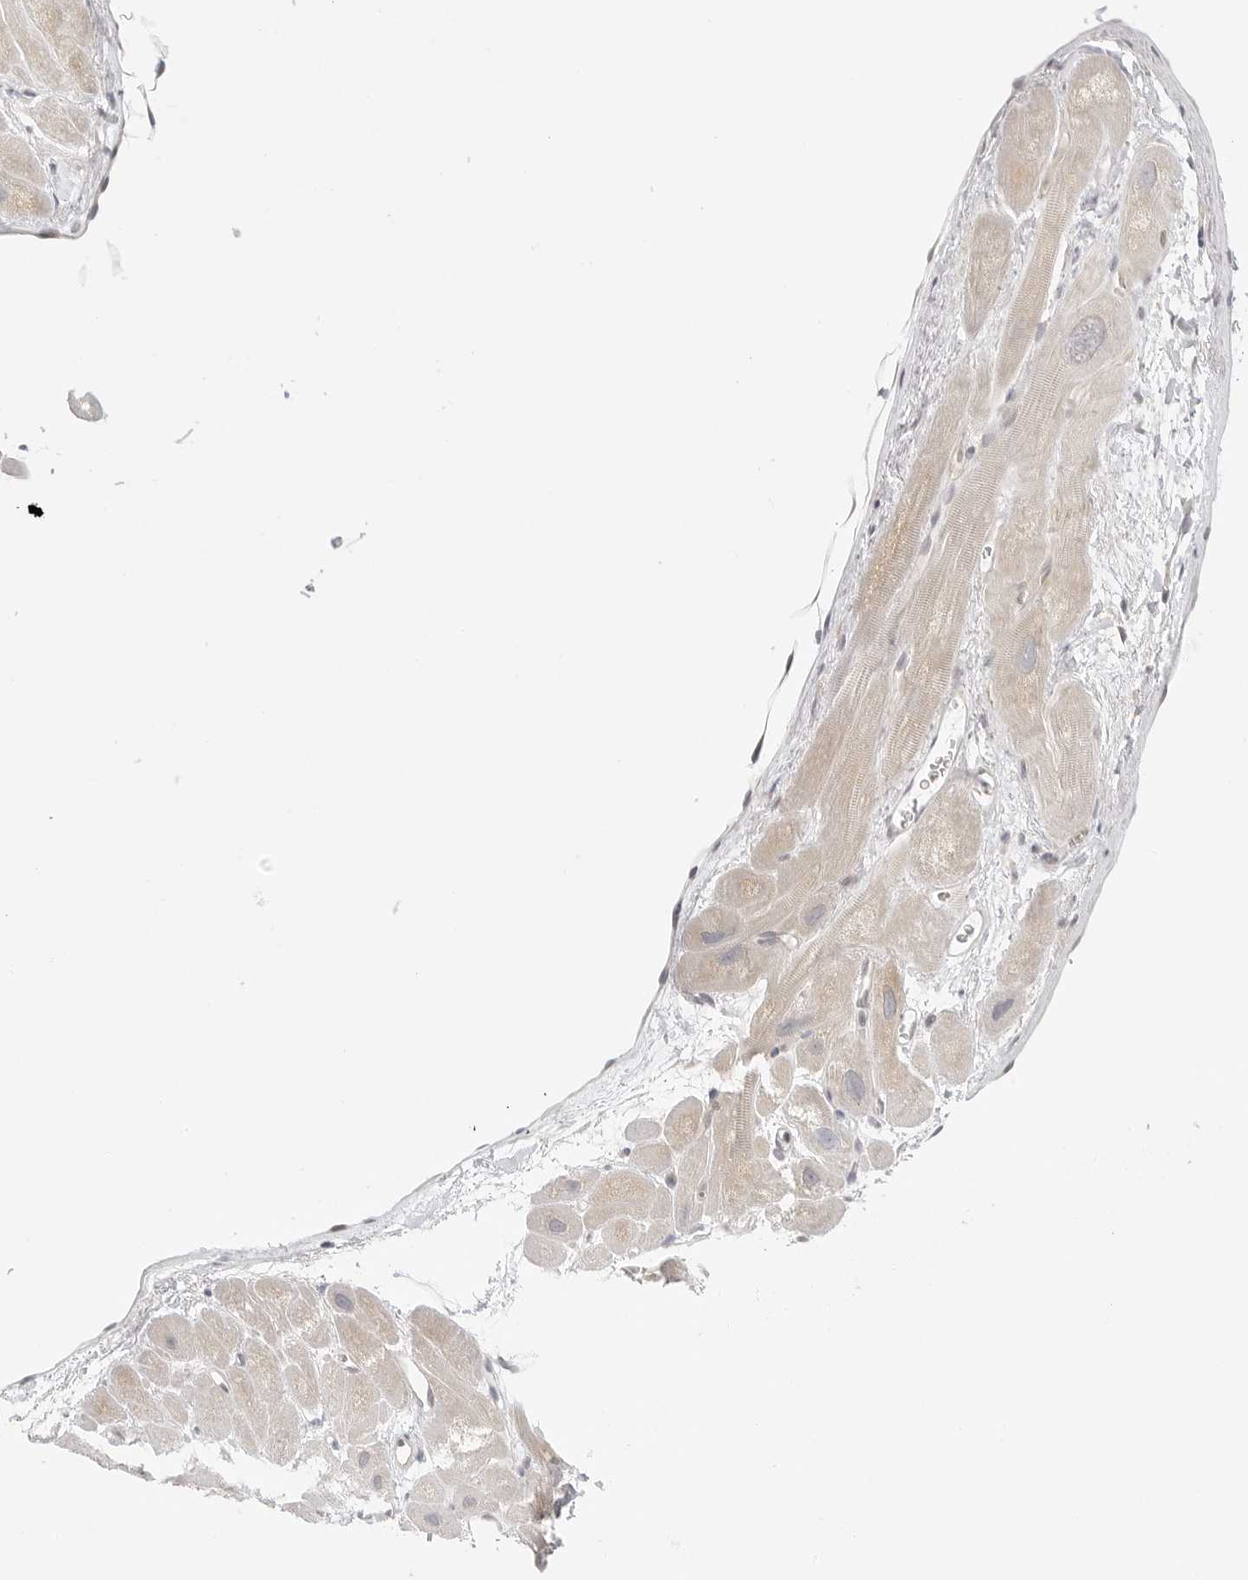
{"staining": {"intensity": "weak", "quantity": "<25%", "location": "cytoplasmic/membranous"}, "tissue": "heart muscle", "cell_type": "Cardiomyocytes", "image_type": "normal", "snomed": [{"axis": "morphology", "description": "Normal tissue, NOS"}, {"axis": "topography", "description": "Heart"}], "caption": "DAB (3,3'-diaminobenzidine) immunohistochemical staining of benign heart muscle exhibits no significant expression in cardiomyocytes.", "gene": "TCP1", "patient": {"sex": "male", "age": 49}}